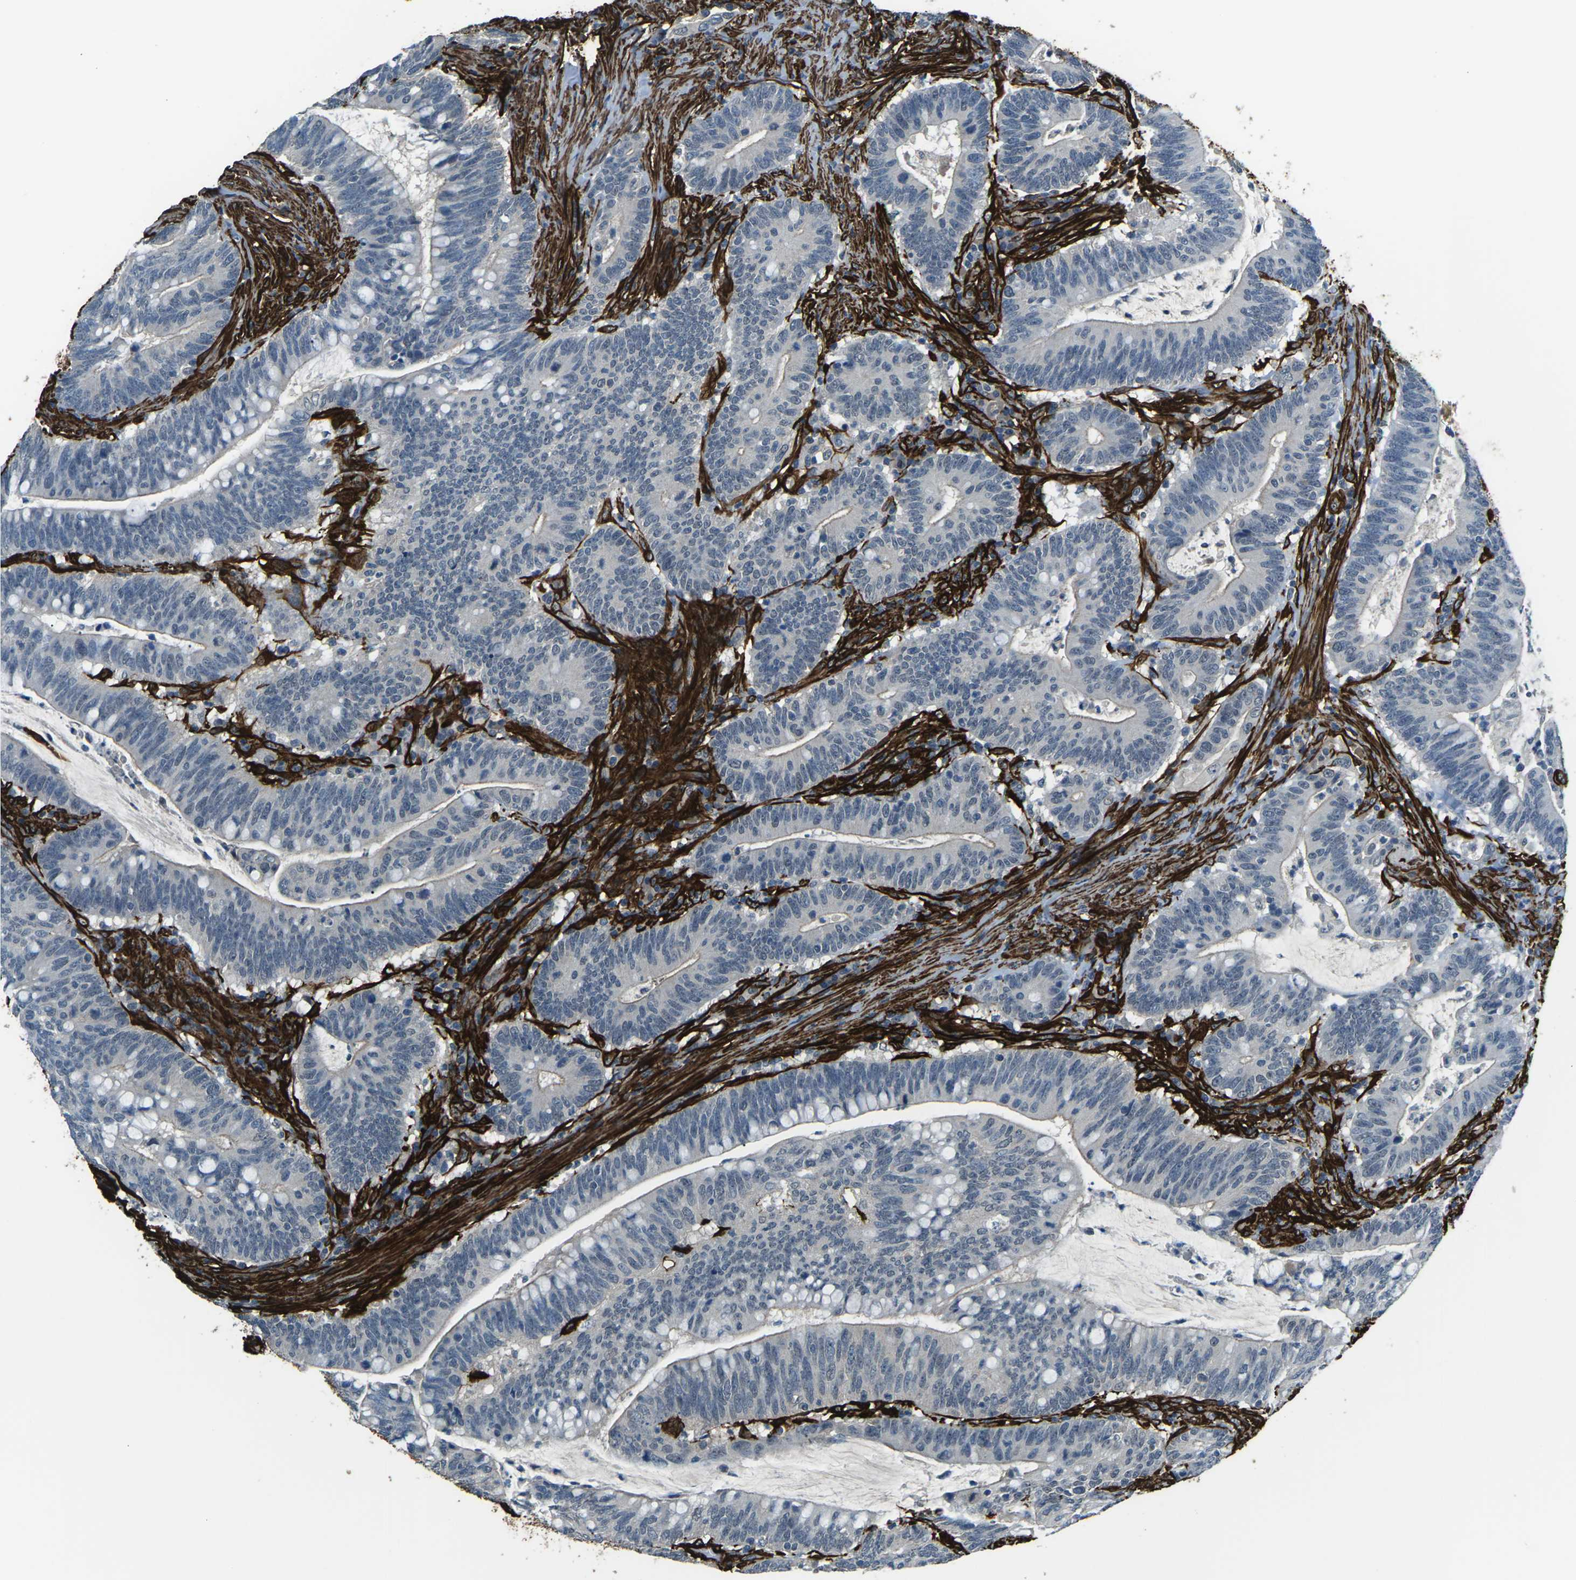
{"staining": {"intensity": "negative", "quantity": "none", "location": "none"}, "tissue": "colorectal cancer", "cell_type": "Tumor cells", "image_type": "cancer", "snomed": [{"axis": "morphology", "description": "Normal tissue, NOS"}, {"axis": "morphology", "description": "Adenocarcinoma, NOS"}, {"axis": "topography", "description": "Colon"}], "caption": "Tumor cells are negative for protein expression in human colorectal cancer (adenocarcinoma).", "gene": "GRAMD1C", "patient": {"sex": "female", "age": 66}}